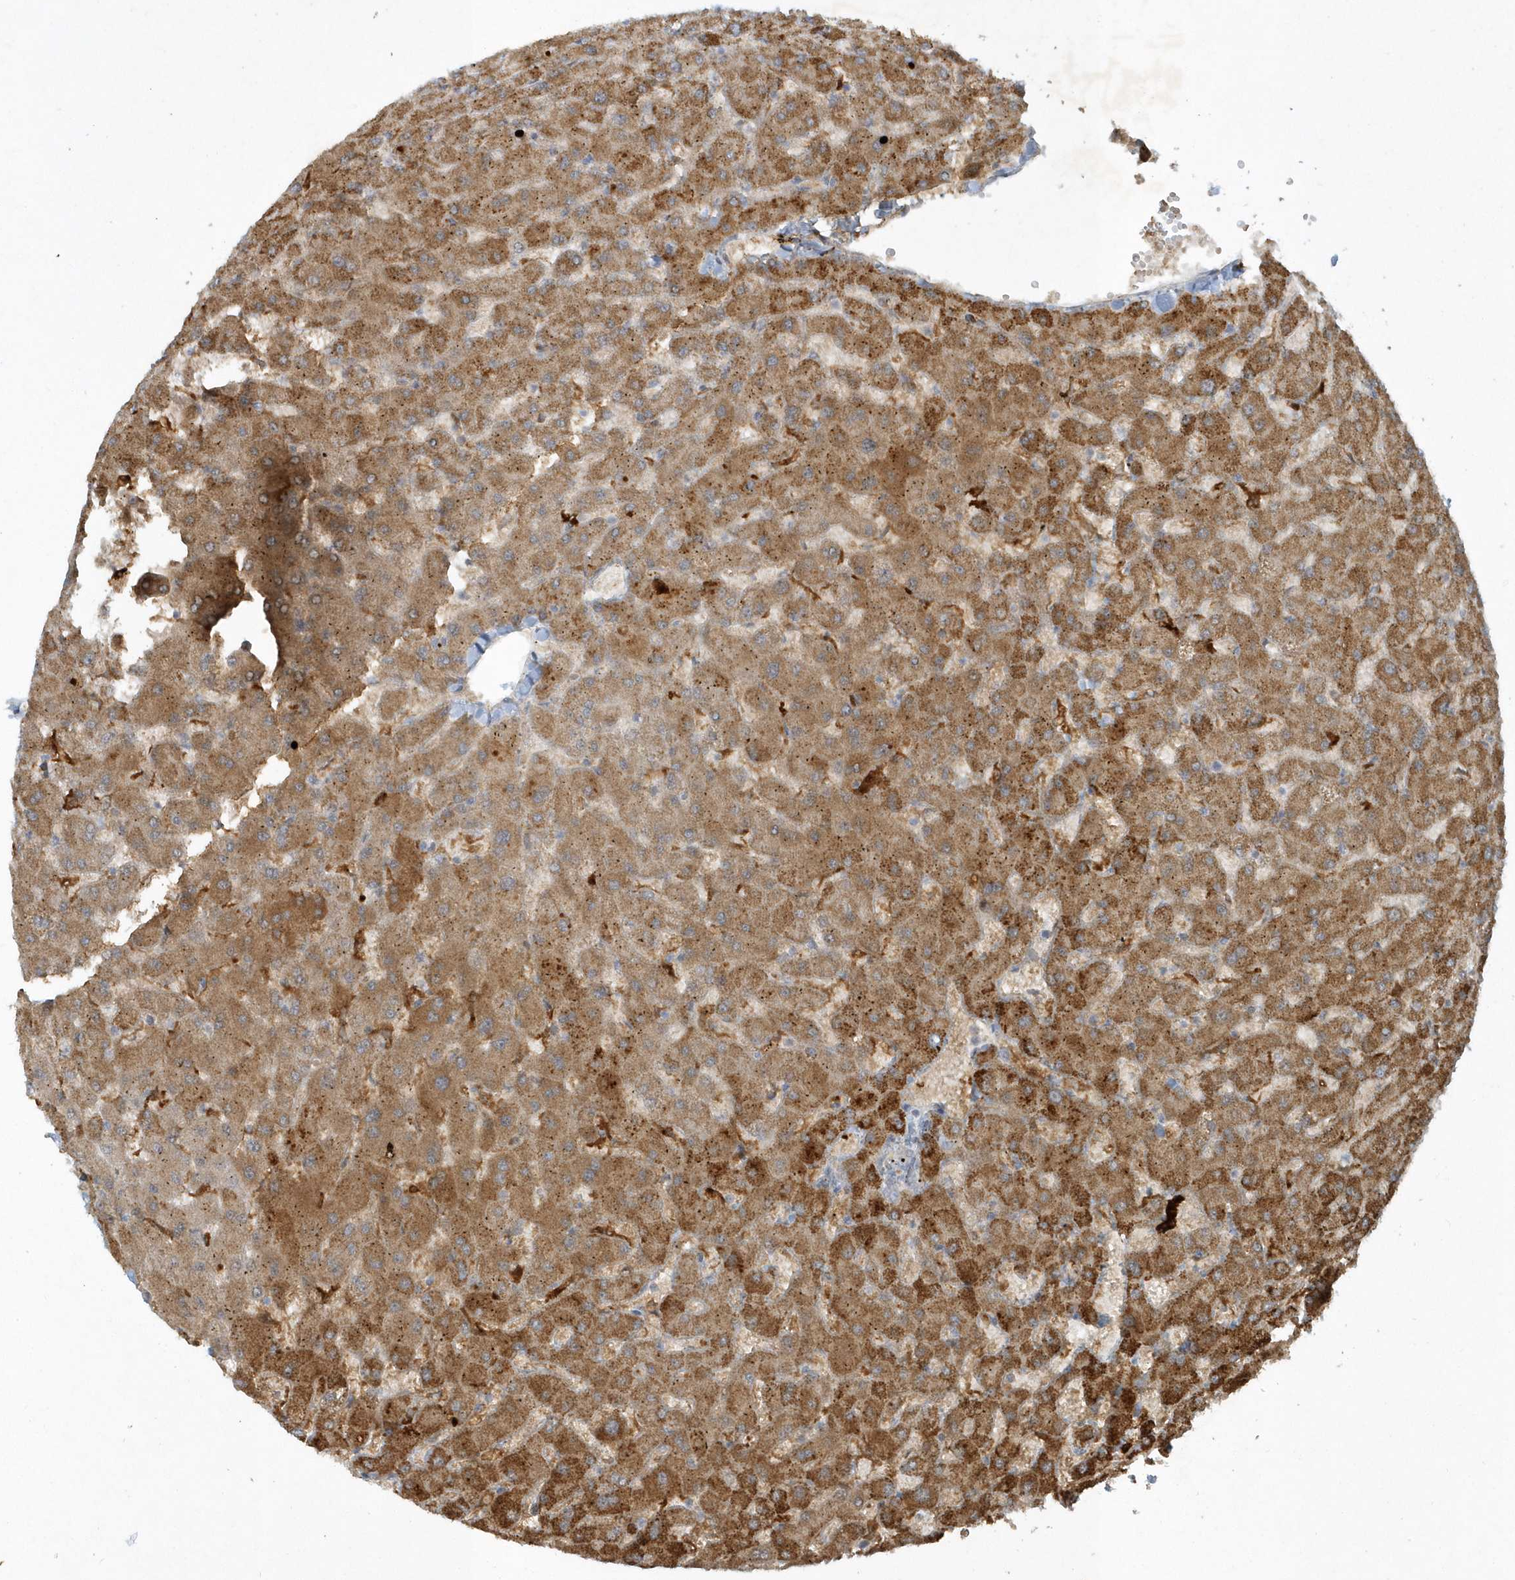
{"staining": {"intensity": "negative", "quantity": "none", "location": "none"}, "tissue": "liver", "cell_type": "Cholangiocytes", "image_type": "normal", "snomed": [{"axis": "morphology", "description": "Normal tissue, NOS"}, {"axis": "topography", "description": "Liver"}], "caption": "High power microscopy photomicrograph of an immunohistochemistry image of normal liver, revealing no significant staining in cholangiocytes.", "gene": "THG1L", "patient": {"sex": "female", "age": 63}}